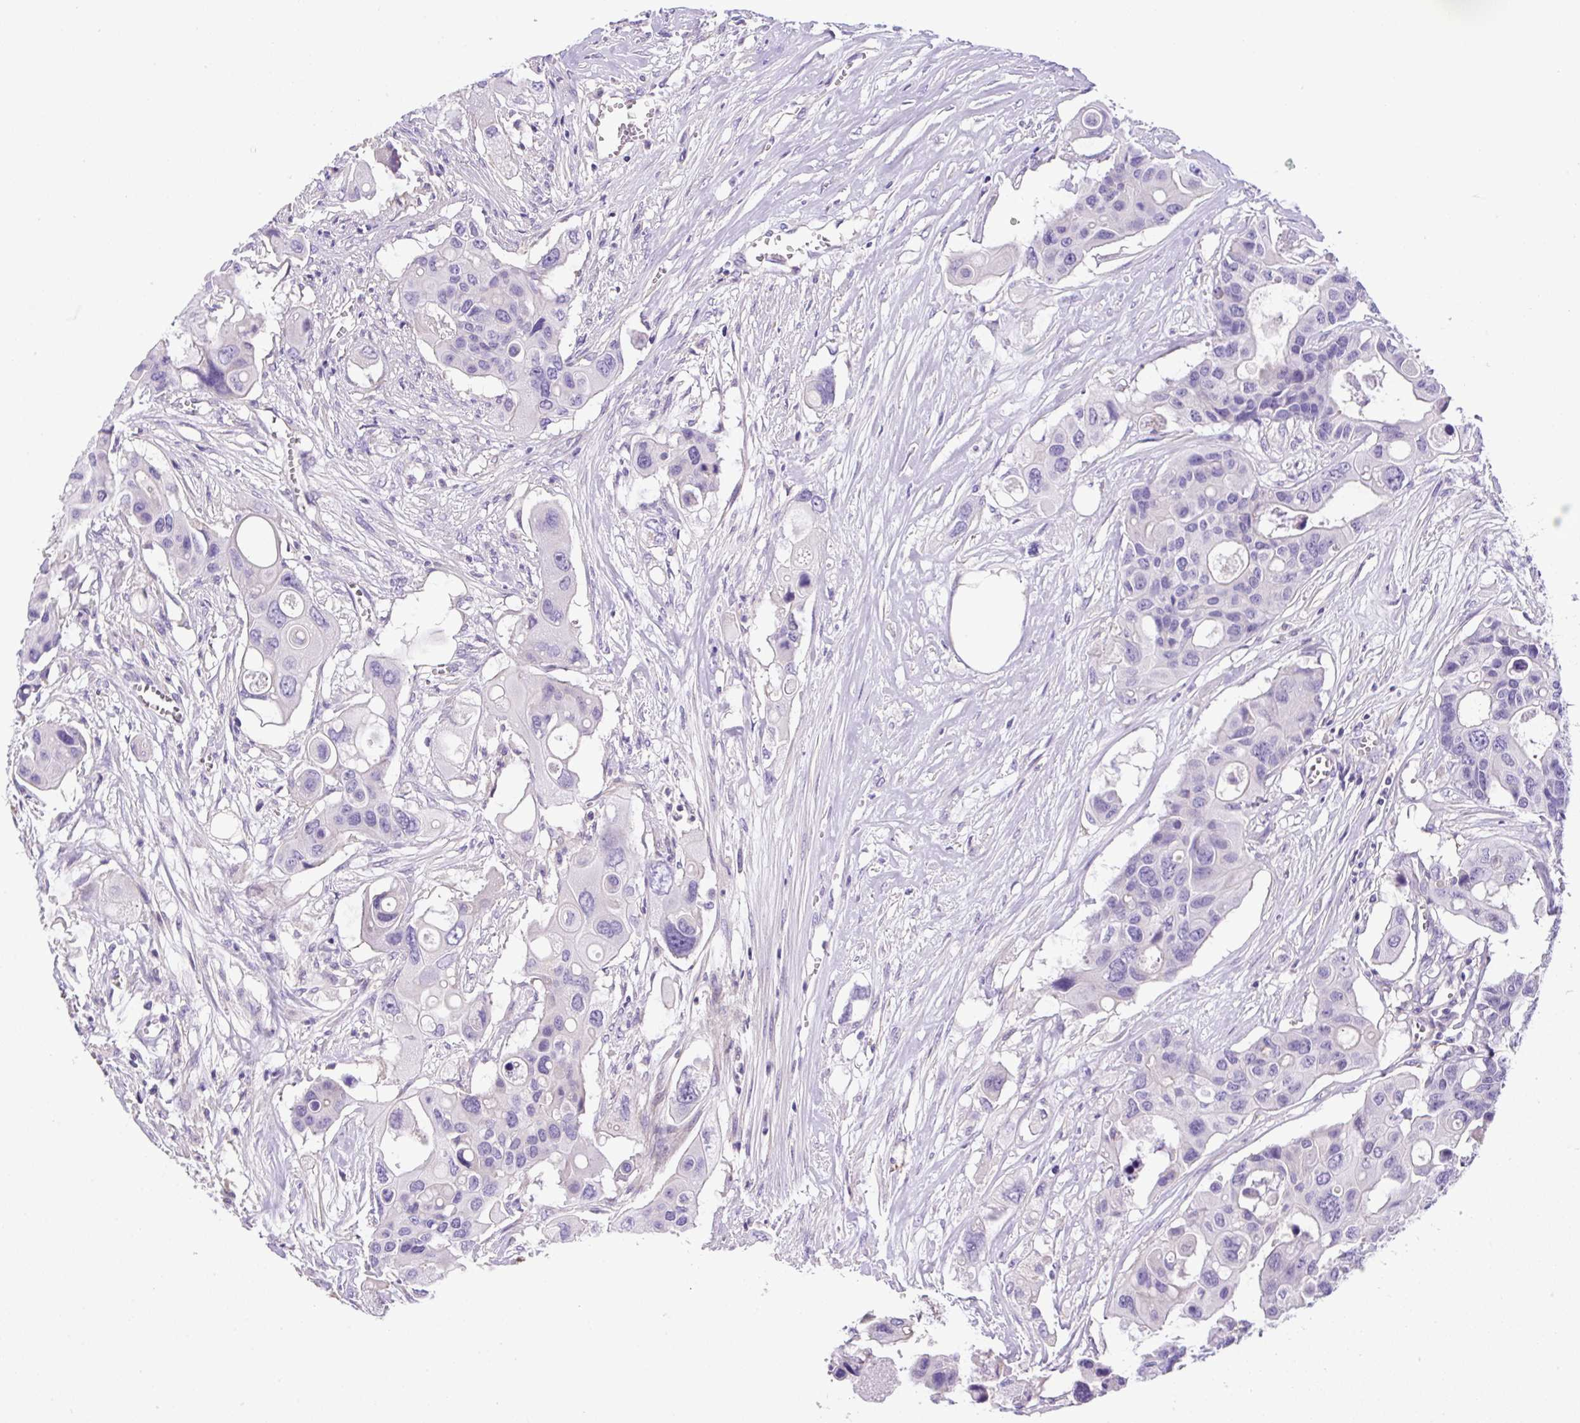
{"staining": {"intensity": "negative", "quantity": "none", "location": "none"}, "tissue": "colorectal cancer", "cell_type": "Tumor cells", "image_type": "cancer", "snomed": [{"axis": "morphology", "description": "Adenocarcinoma, NOS"}, {"axis": "topography", "description": "Colon"}], "caption": "The micrograph shows no staining of tumor cells in colorectal cancer.", "gene": "NPTN", "patient": {"sex": "male", "age": 77}}